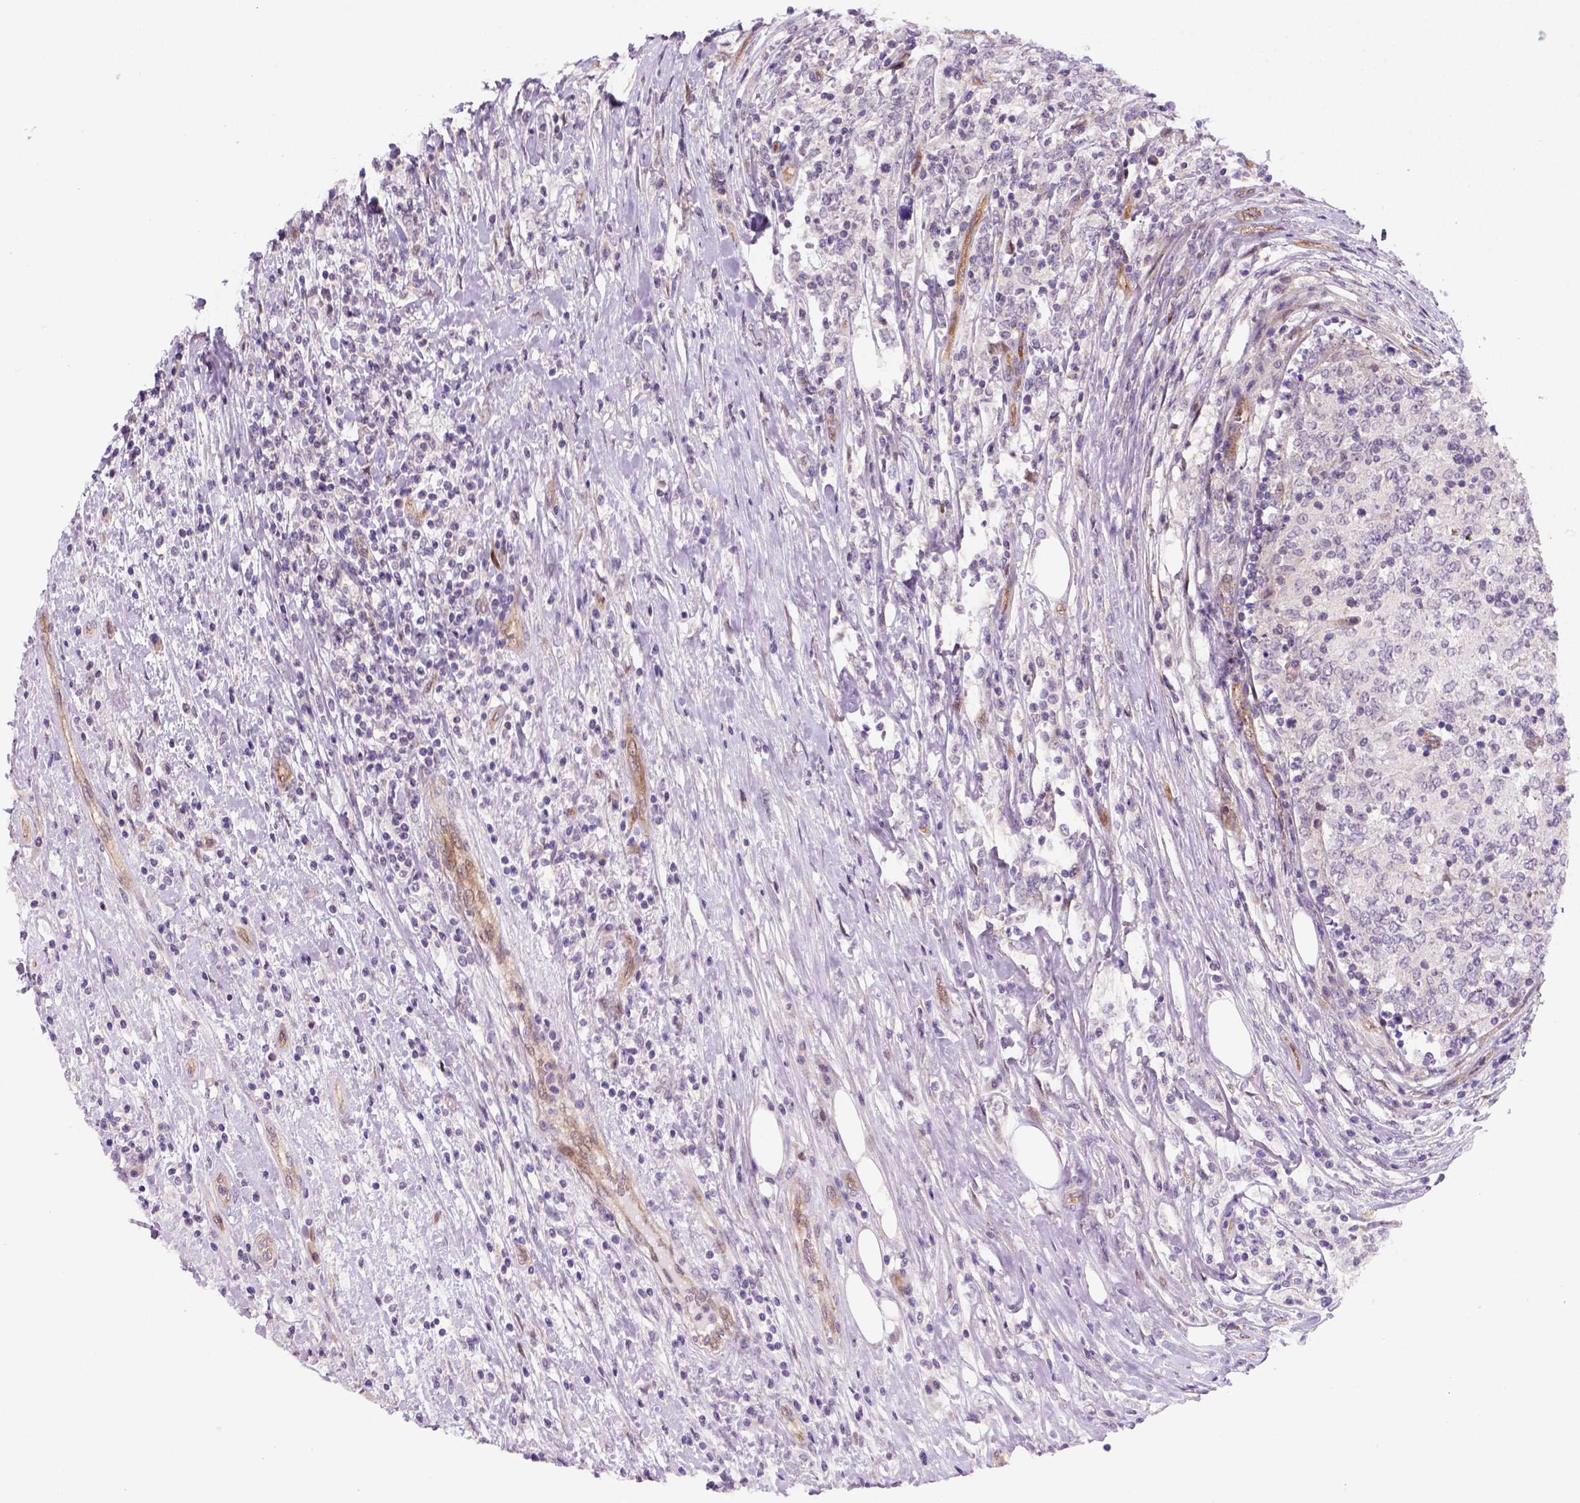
{"staining": {"intensity": "negative", "quantity": "none", "location": "none"}, "tissue": "lymphoma", "cell_type": "Tumor cells", "image_type": "cancer", "snomed": [{"axis": "morphology", "description": "Malignant lymphoma, non-Hodgkin's type, High grade"}, {"axis": "topography", "description": "Lymph node"}], "caption": "DAB immunohistochemical staining of human high-grade malignant lymphoma, non-Hodgkin's type shows no significant staining in tumor cells.", "gene": "VSTM5", "patient": {"sex": "female", "age": 84}}